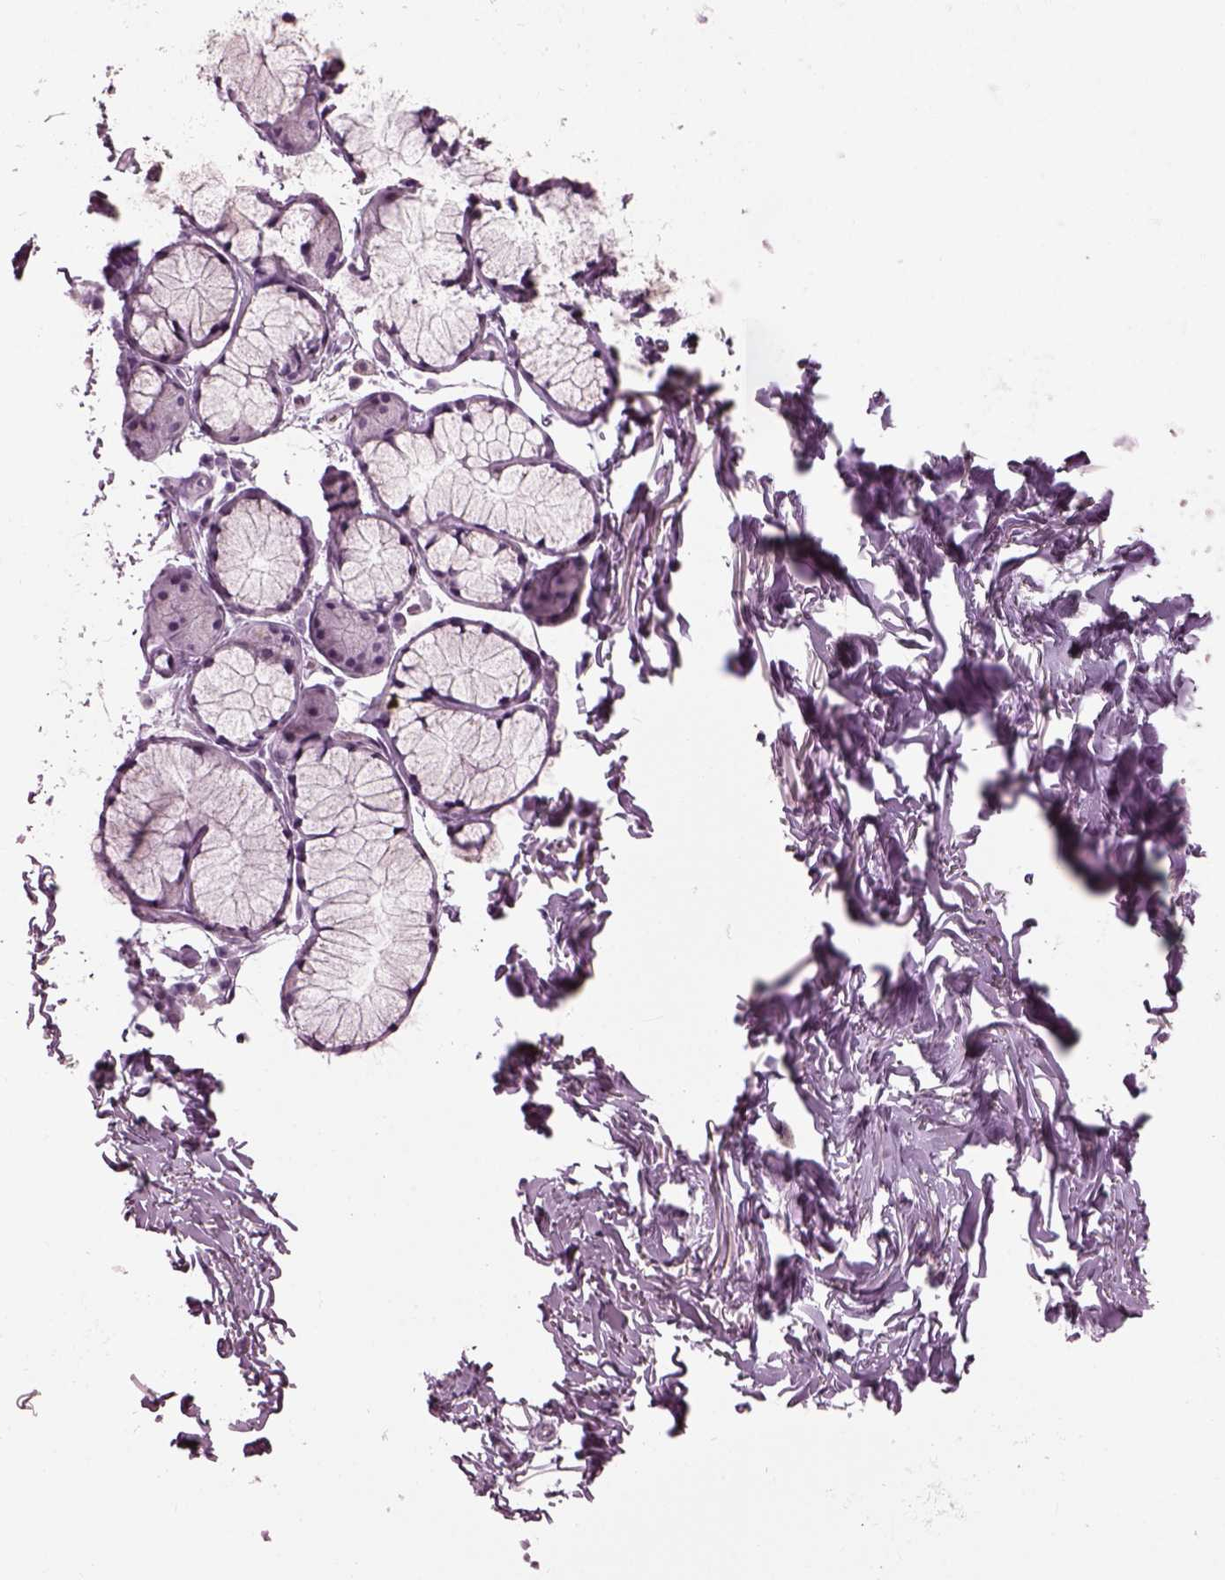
{"staining": {"intensity": "negative", "quantity": "none", "location": "none"}, "tissue": "adipose tissue", "cell_type": "Adipocytes", "image_type": "normal", "snomed": [{"axis": "morphology", "description": "Normal tissue, NOS"}, {"axis": "topography", "description": "Cartilage tissue"}, {"axis": "topography", "description": "Bronchus"}], "caption": "Adipocytes show no significant staining in benign adipose tissue. (DAB IHC, high magnification).", "gene": "DPYSL5", "patient": {"sex": "female", "age": 79}}